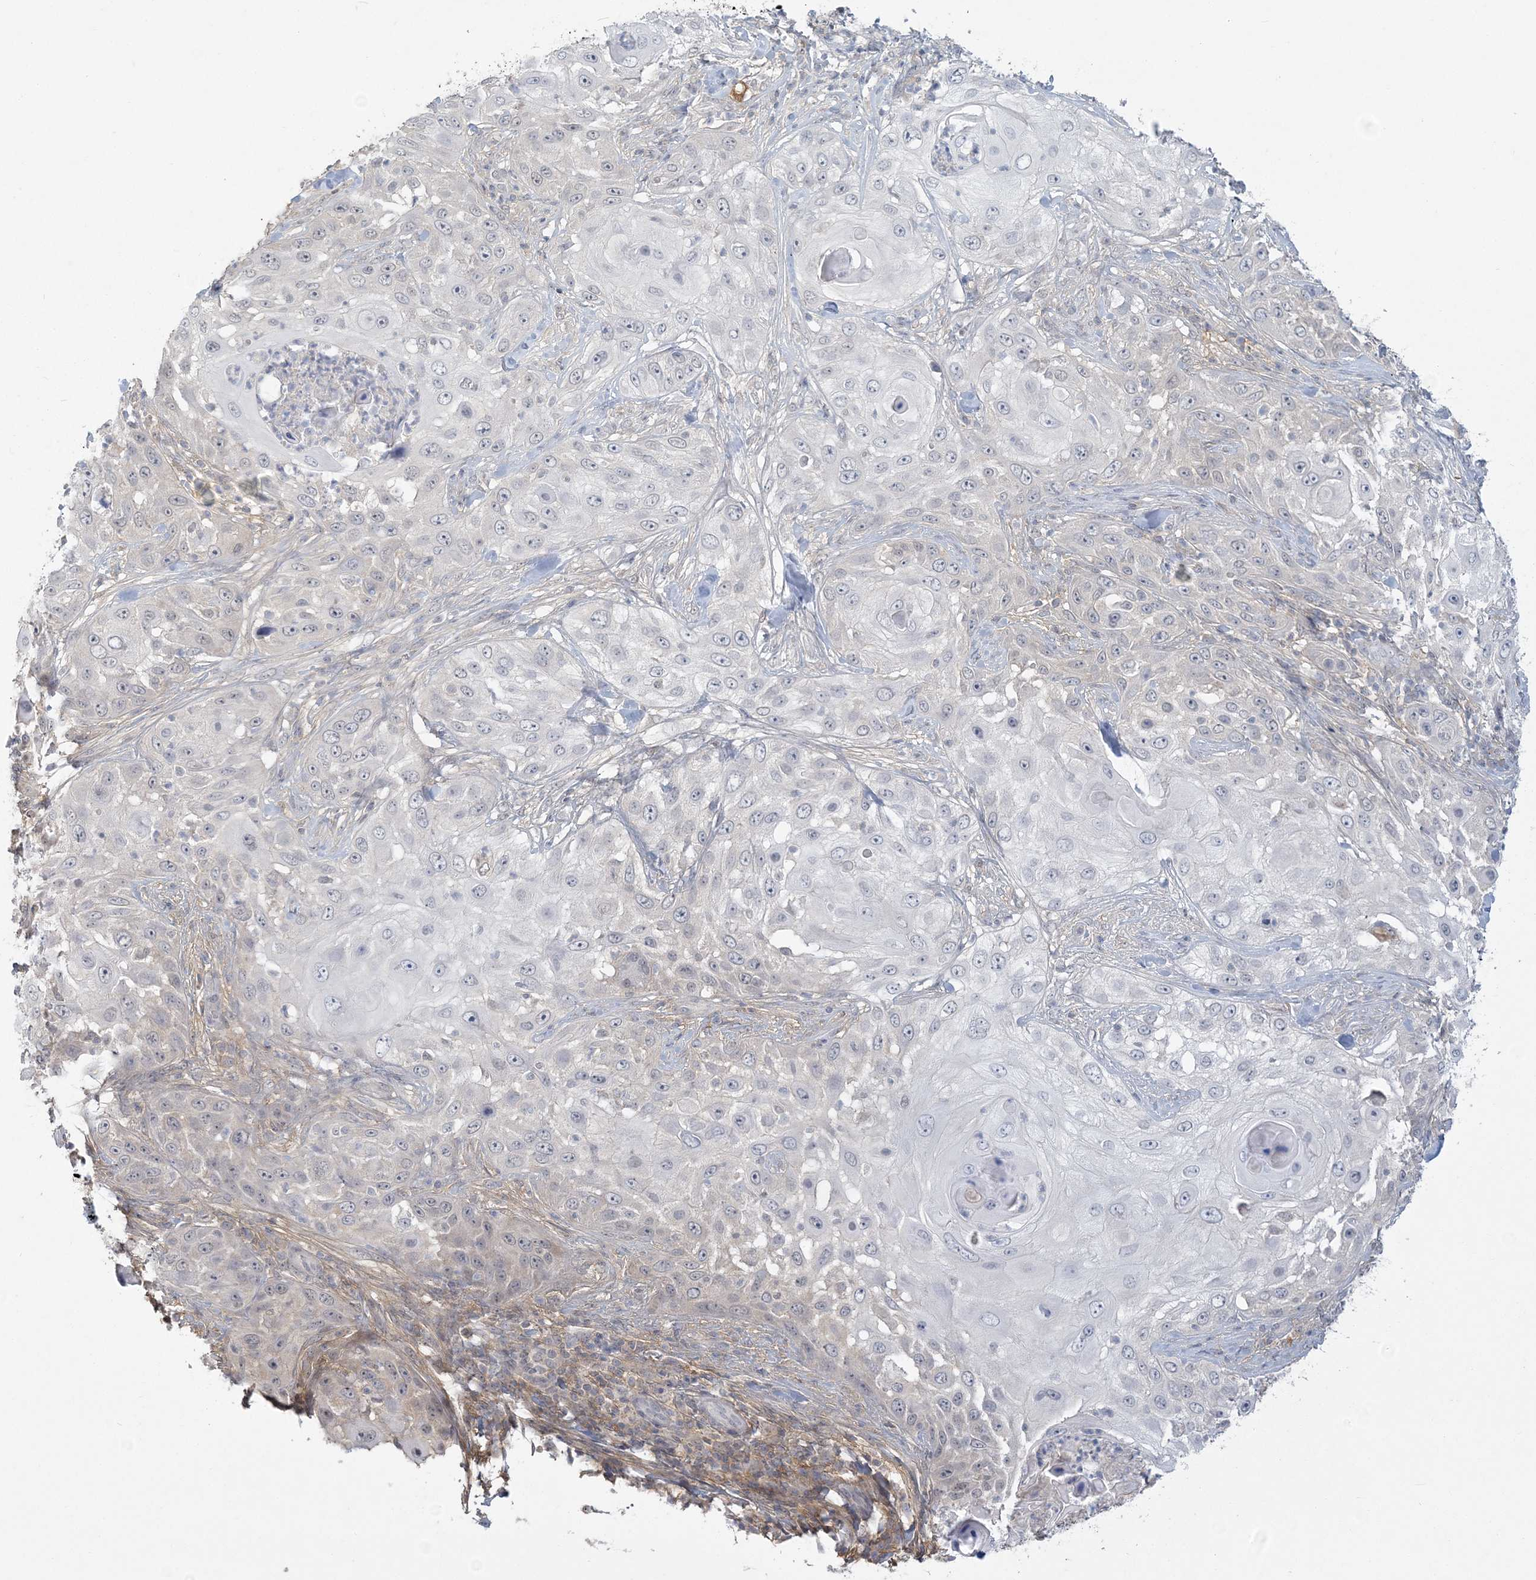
{"staining": {"intensity": "negative", "quantity": "none", "location": "none"}, "tissue": "skin cancer", "cell_type": "Tumor cells", "image_type": "cancer", "snomed": [{"axis": "morphology", "description": "Squamous cell carcinoma, NOS"}, {"axis": "topography", "description": "Skin"}], "caption": "Micrograph shows no significant protein staining in tumor cells of skin cancer.", "gene": "ANKS1A", "patient": {"sex": "female", "age": 44}}